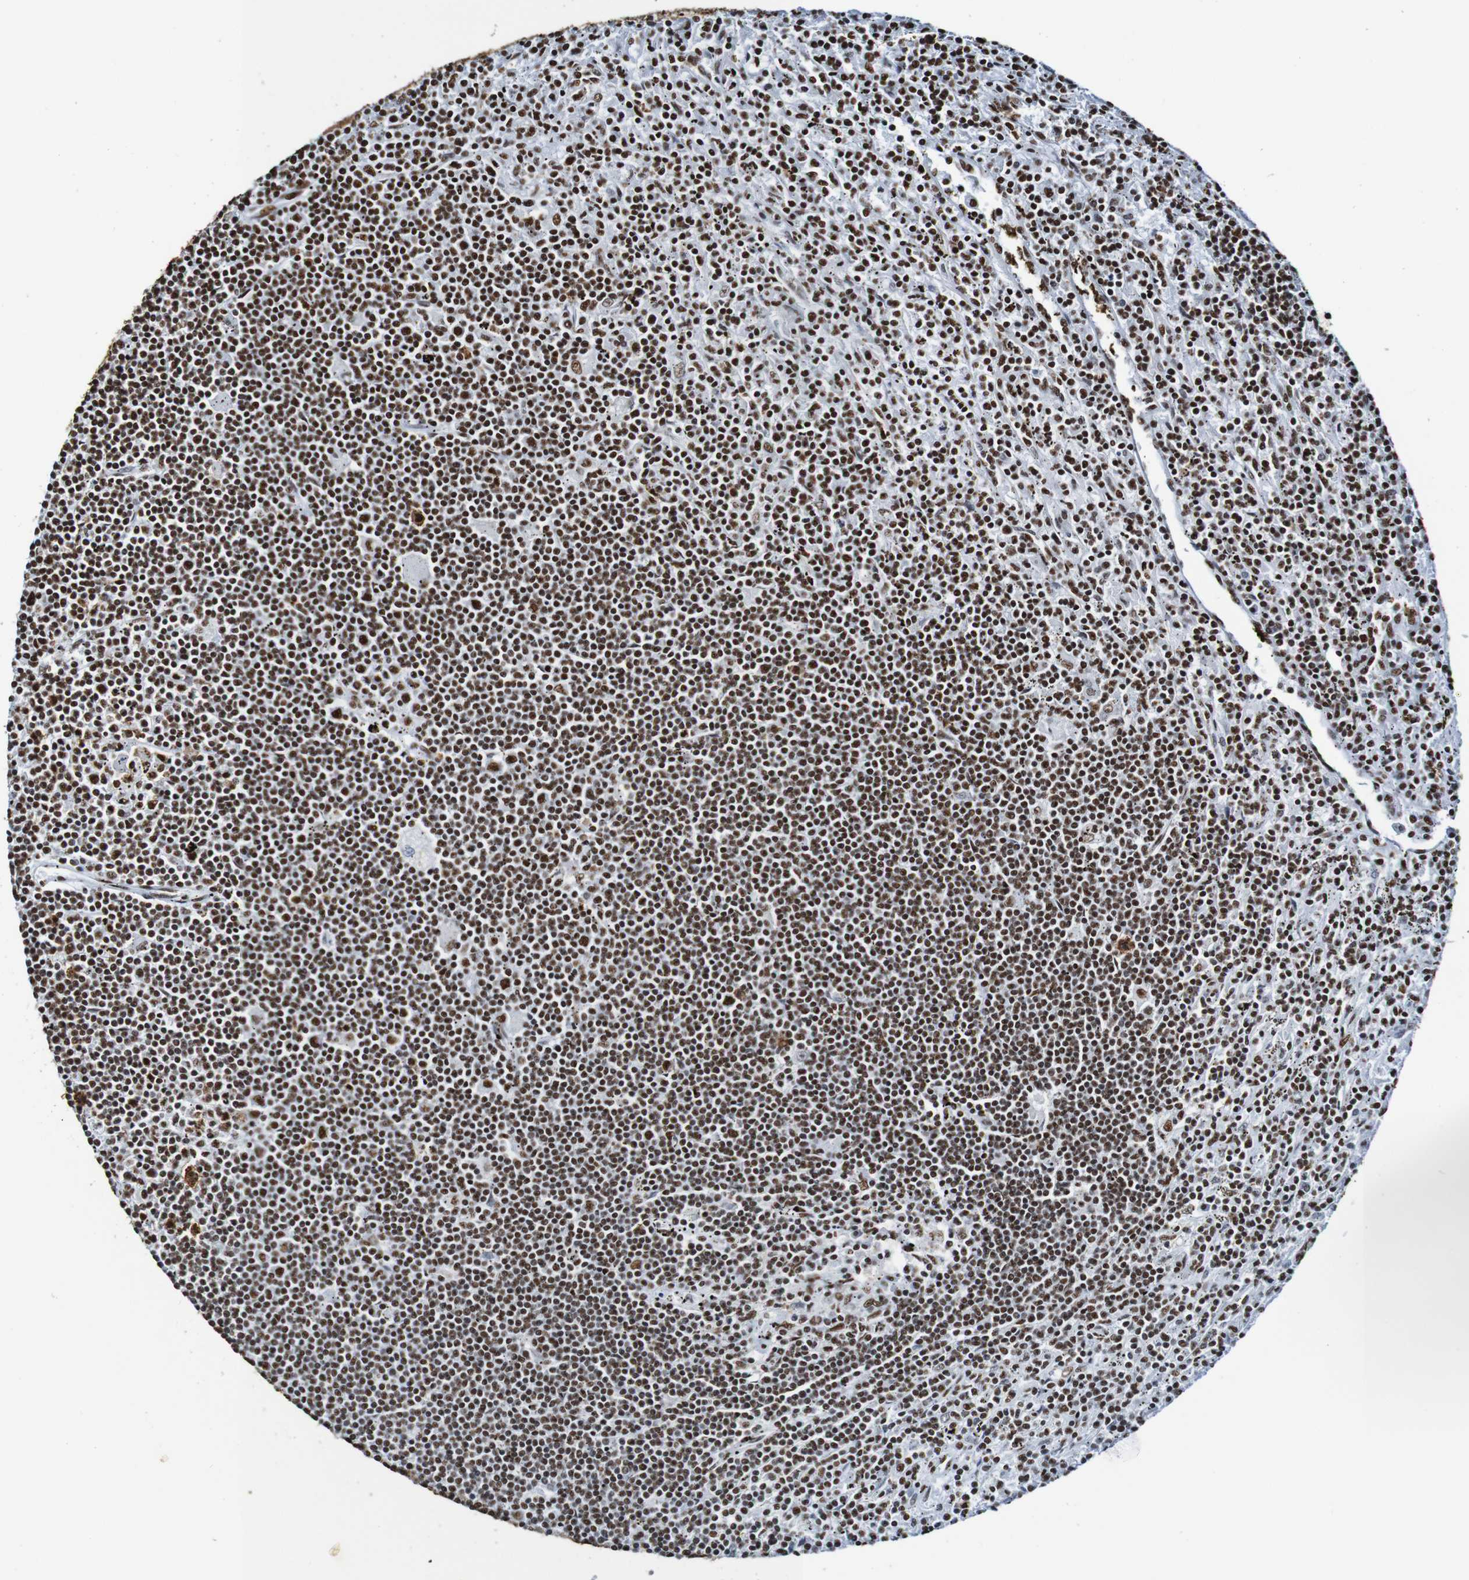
{"staining": {"intensity": "strong", "quantity": ">75%", "location": "nuclear"}, "tissue": "lymphoma", "cell_type": "Tumor cells", "image_type": "cancer", "snomed": [{"axis": "morphology", "description": "Malignant lymphoma, non-Hodgkin's type, Low grade"}, {"axis": "topography", "description": "Spleen"}], "caption": "A brown stain shows strong nuclear positivity of a protein in malignant lymphoma, non-Hodgkin's type (low-grade) tumor cells.", "gene": "SRSF3", "patient": {"sex": "male", "age": 76}}